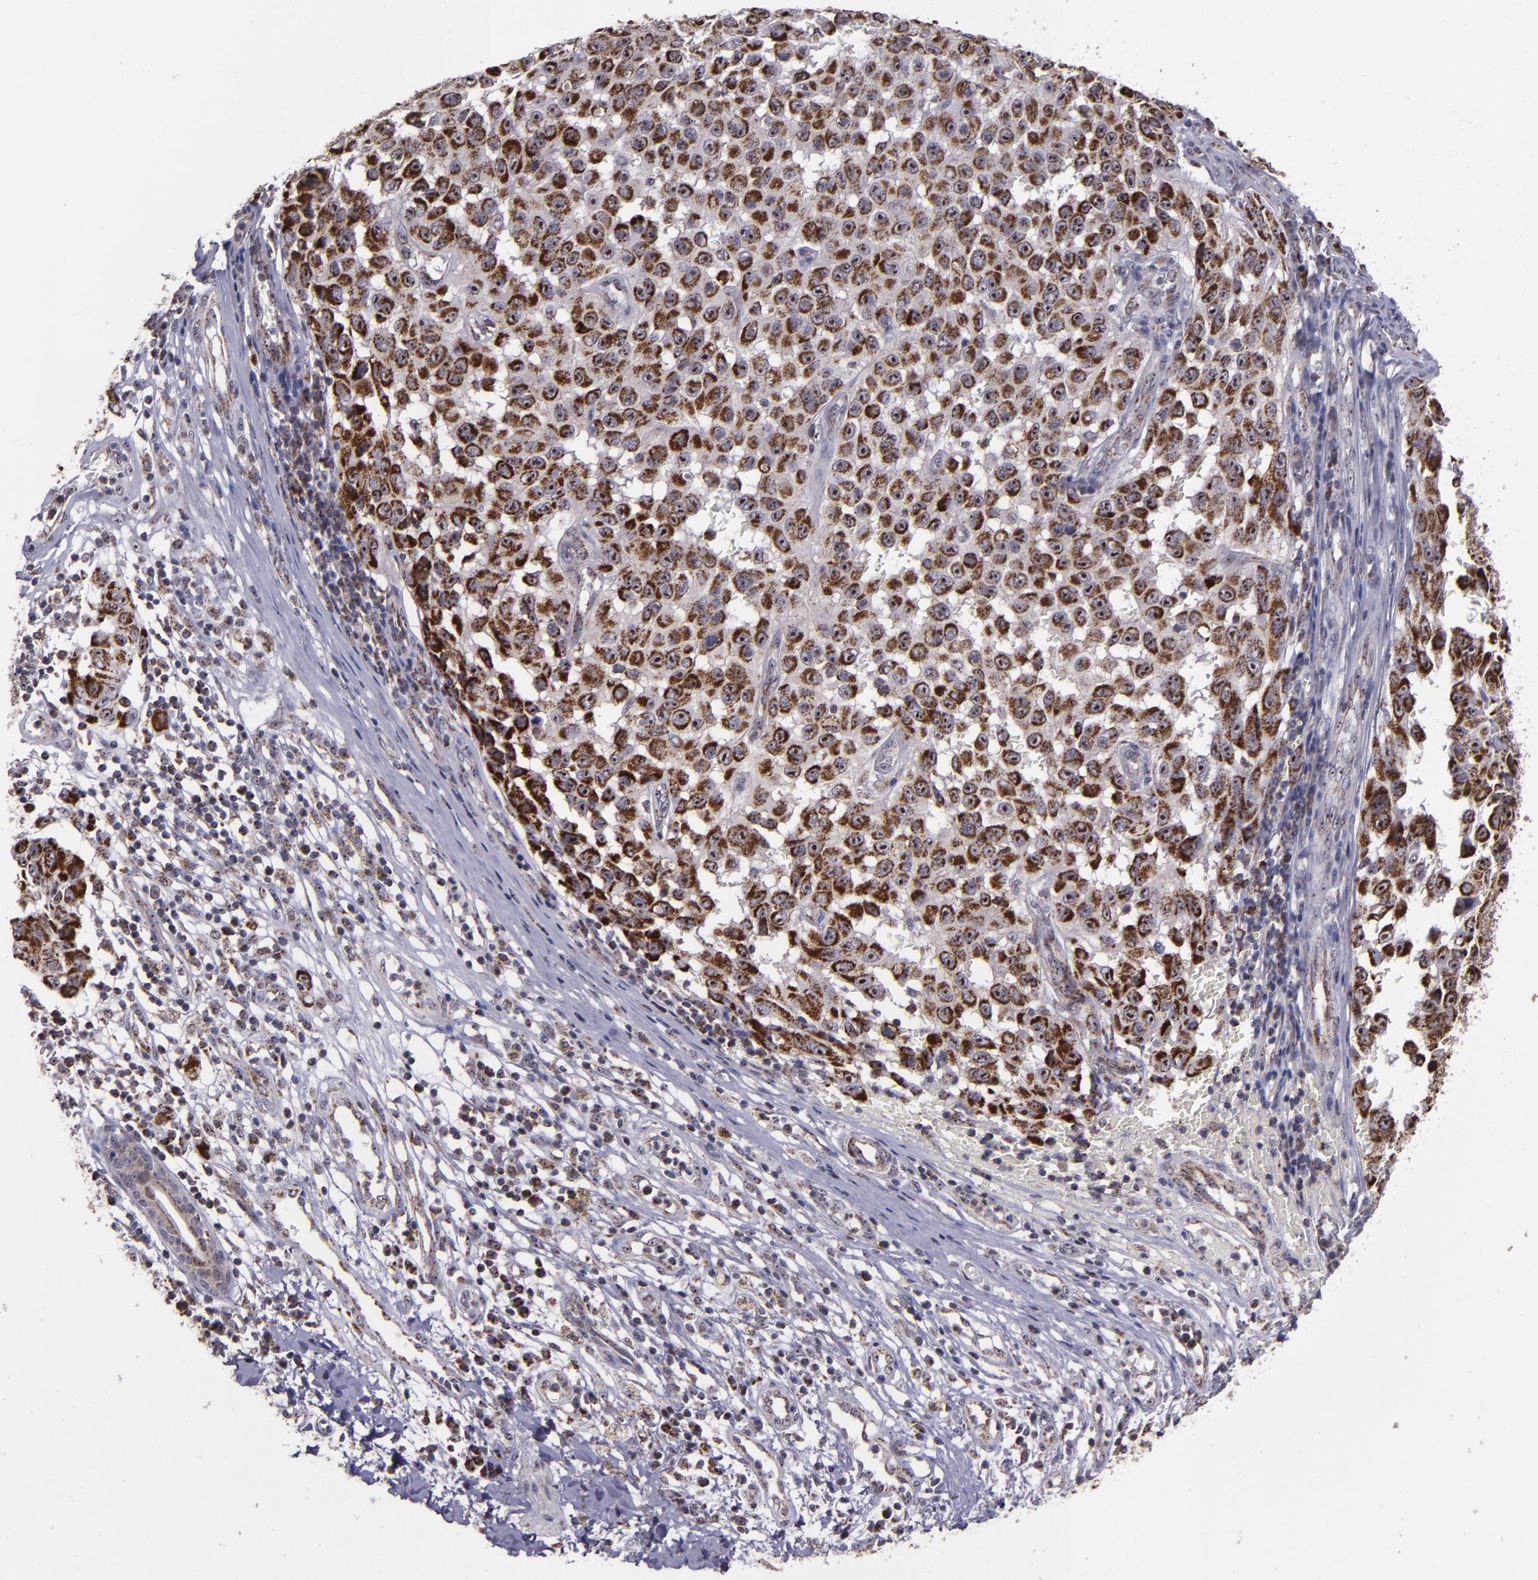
{"staining": {"intensity": "moderate", "quantity": ">75%", "location": "cytoplasmic/membranous"}, "tissue": "melanoma", "cell_type": "Tumor cells", "image_type": "cancer", "snomed": [{"axis": "morphology", "description": "Malignant melanoma, NOS"}, {"axis": "topography", "description": "Skin"}], "caption": "Human malignant melanoma stained with a protein marker reveals moderate staining in tumor cells.", "gene": "LONP1", "patient": {"sex": "male", "age": 30}}